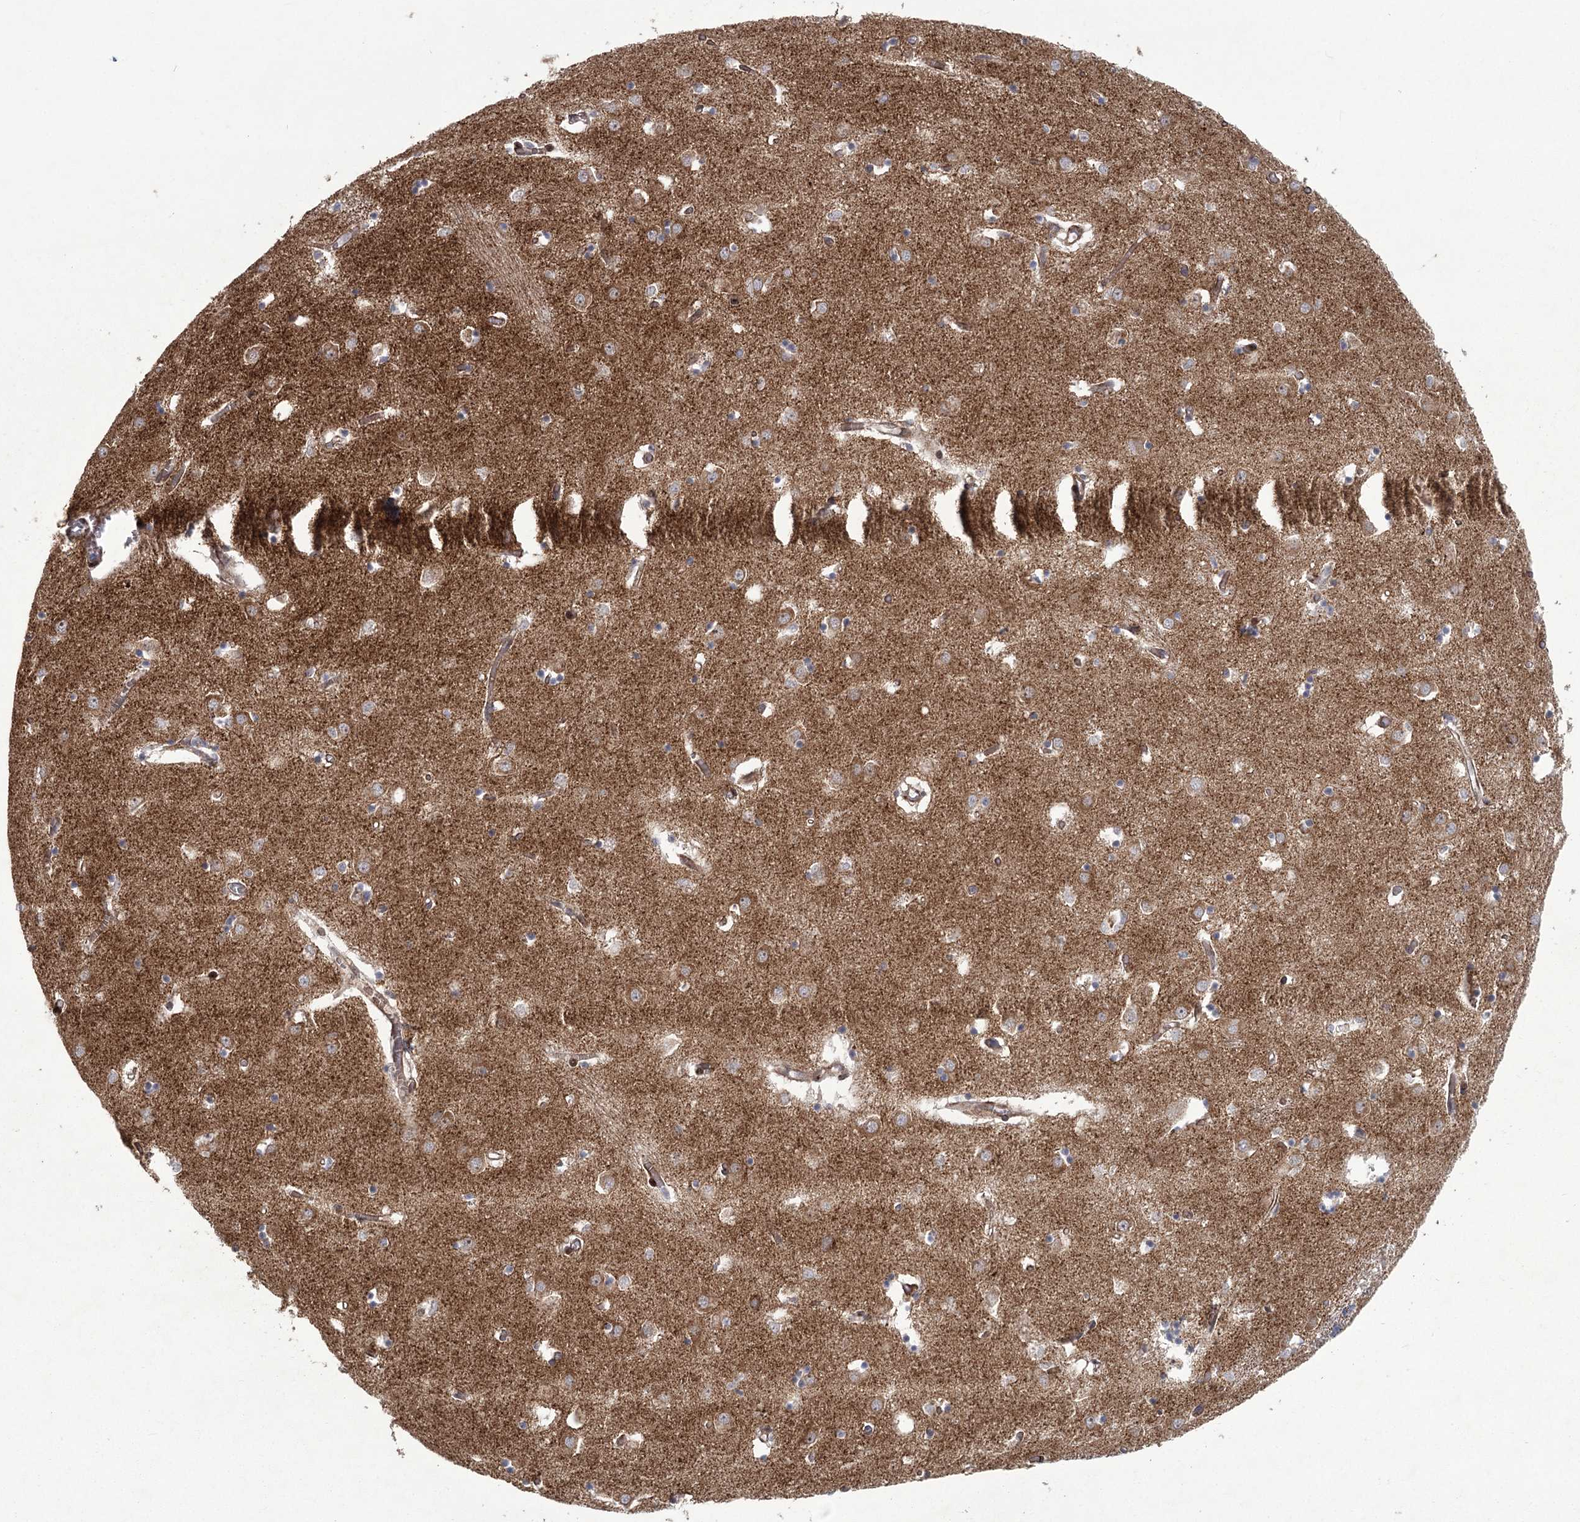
{"staining": {"intensity": "weak", "quantity": ">75%", "location": "cytoplasmic/membranous"}, "tissue": "caudate", "cell_type": "Glial cells", "image_type": "normal", "snomed": [{"axis": "morphology", "description": "Normal tissue, NOS"}, {"axis": "topography", "description": "Lateral ventricle wall"}], "caption": "This is an image of IHC staining of unremarkable caudate, which shows weak staining in the cytoplasmic/membranous of glial cells.", "gene": "PARM1", "patient": {"sex": "male", "age": 70}}